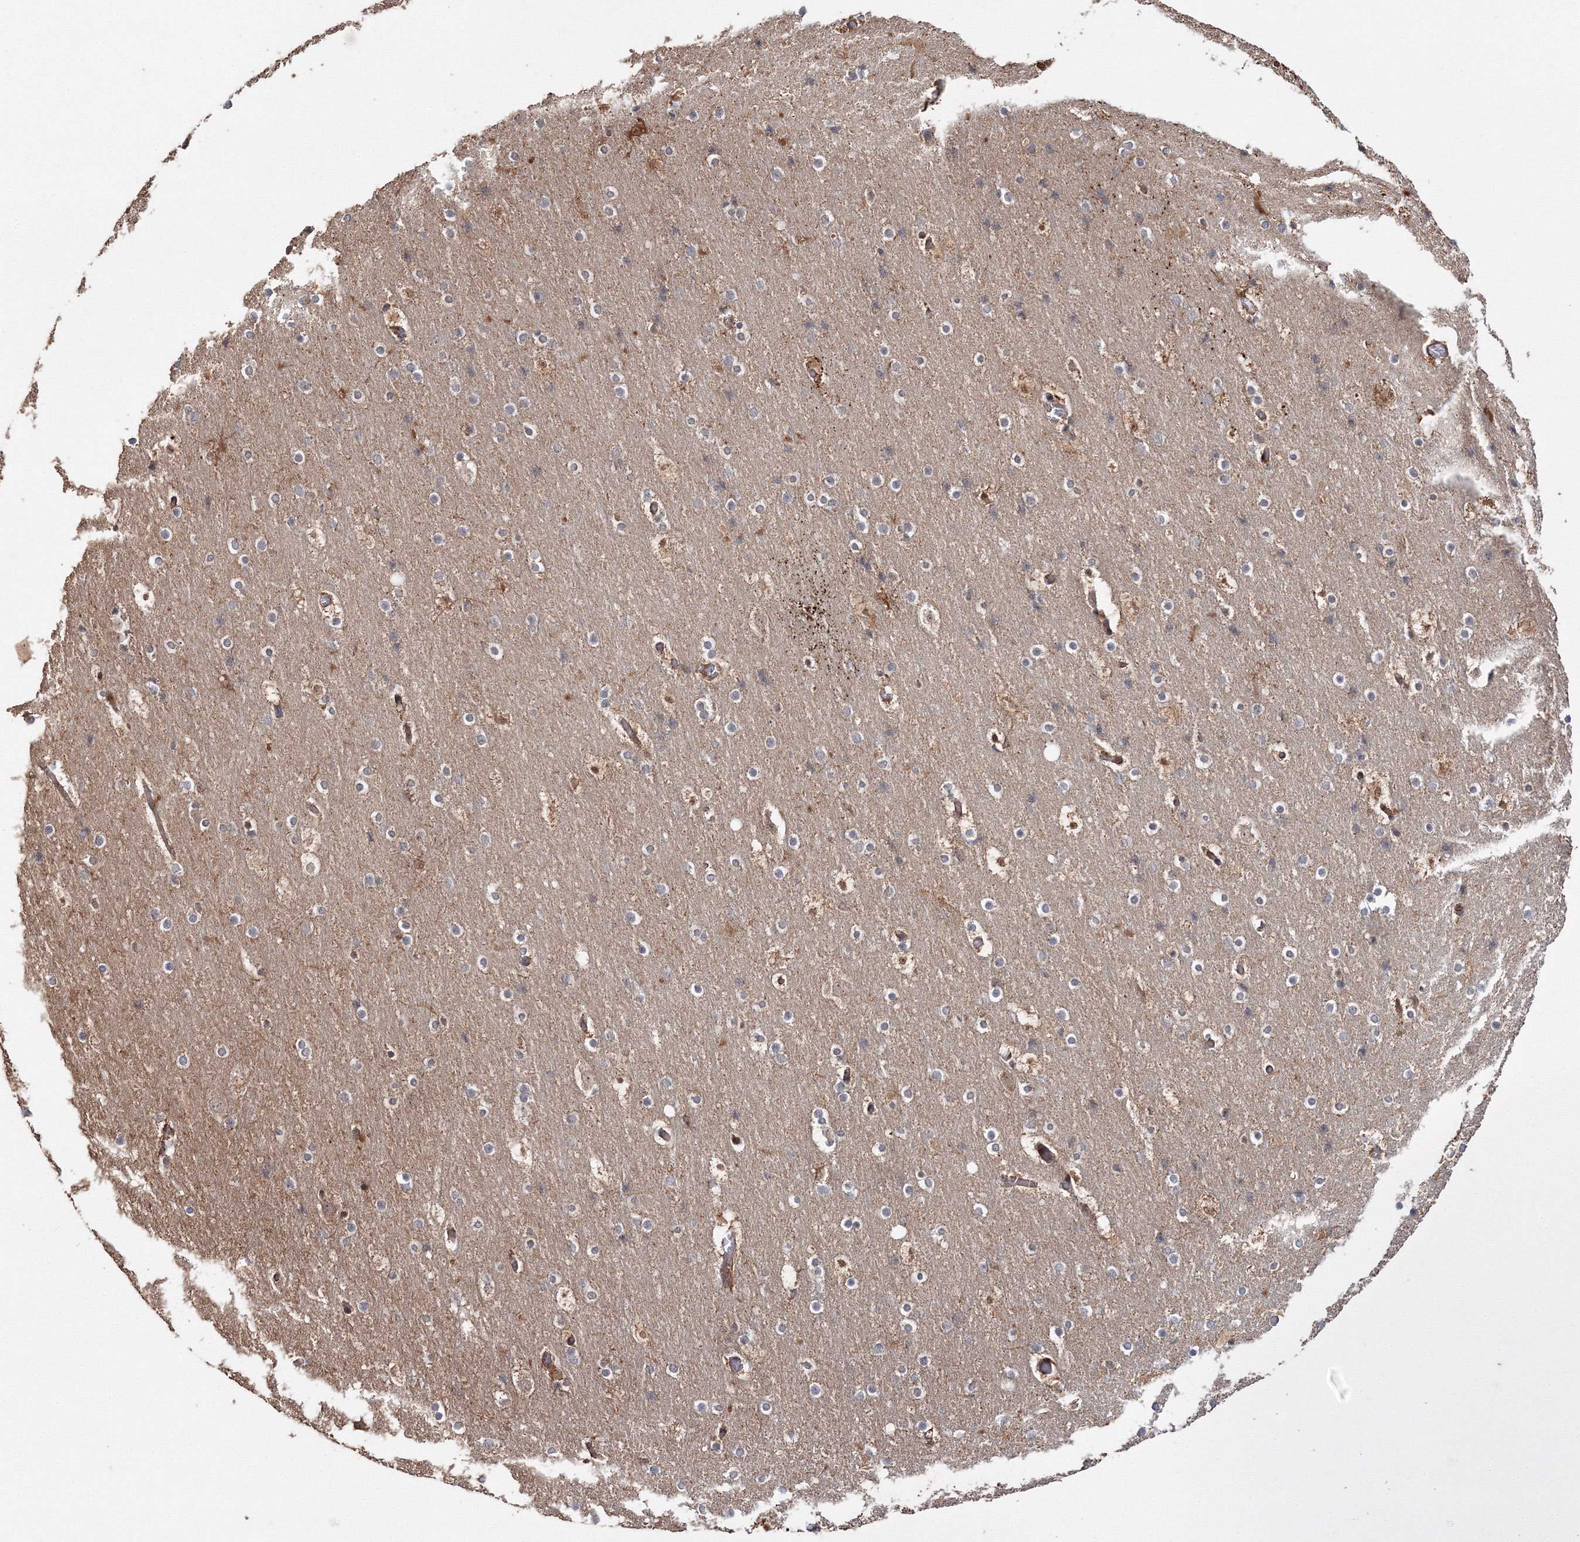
{"staining": {"intensity": "weak", "quantity": ">75%", "location": "cytoplasmic/membranous"}, "tissue": "cerebral cortex", "cell_type": "Endothelial cells", "image_type": "normal", "snomed": [{"axis": "morphology", "description": "Normal tissue, NOS"}, {"axis": "topography", "description": "Cerebral cortex"}], "caption": "Cerebral cortex stained with a protein marker reveals weak staining in endothelial cells.", "gene": "DDO", "patient": {"sex": "male", "age": 57}}